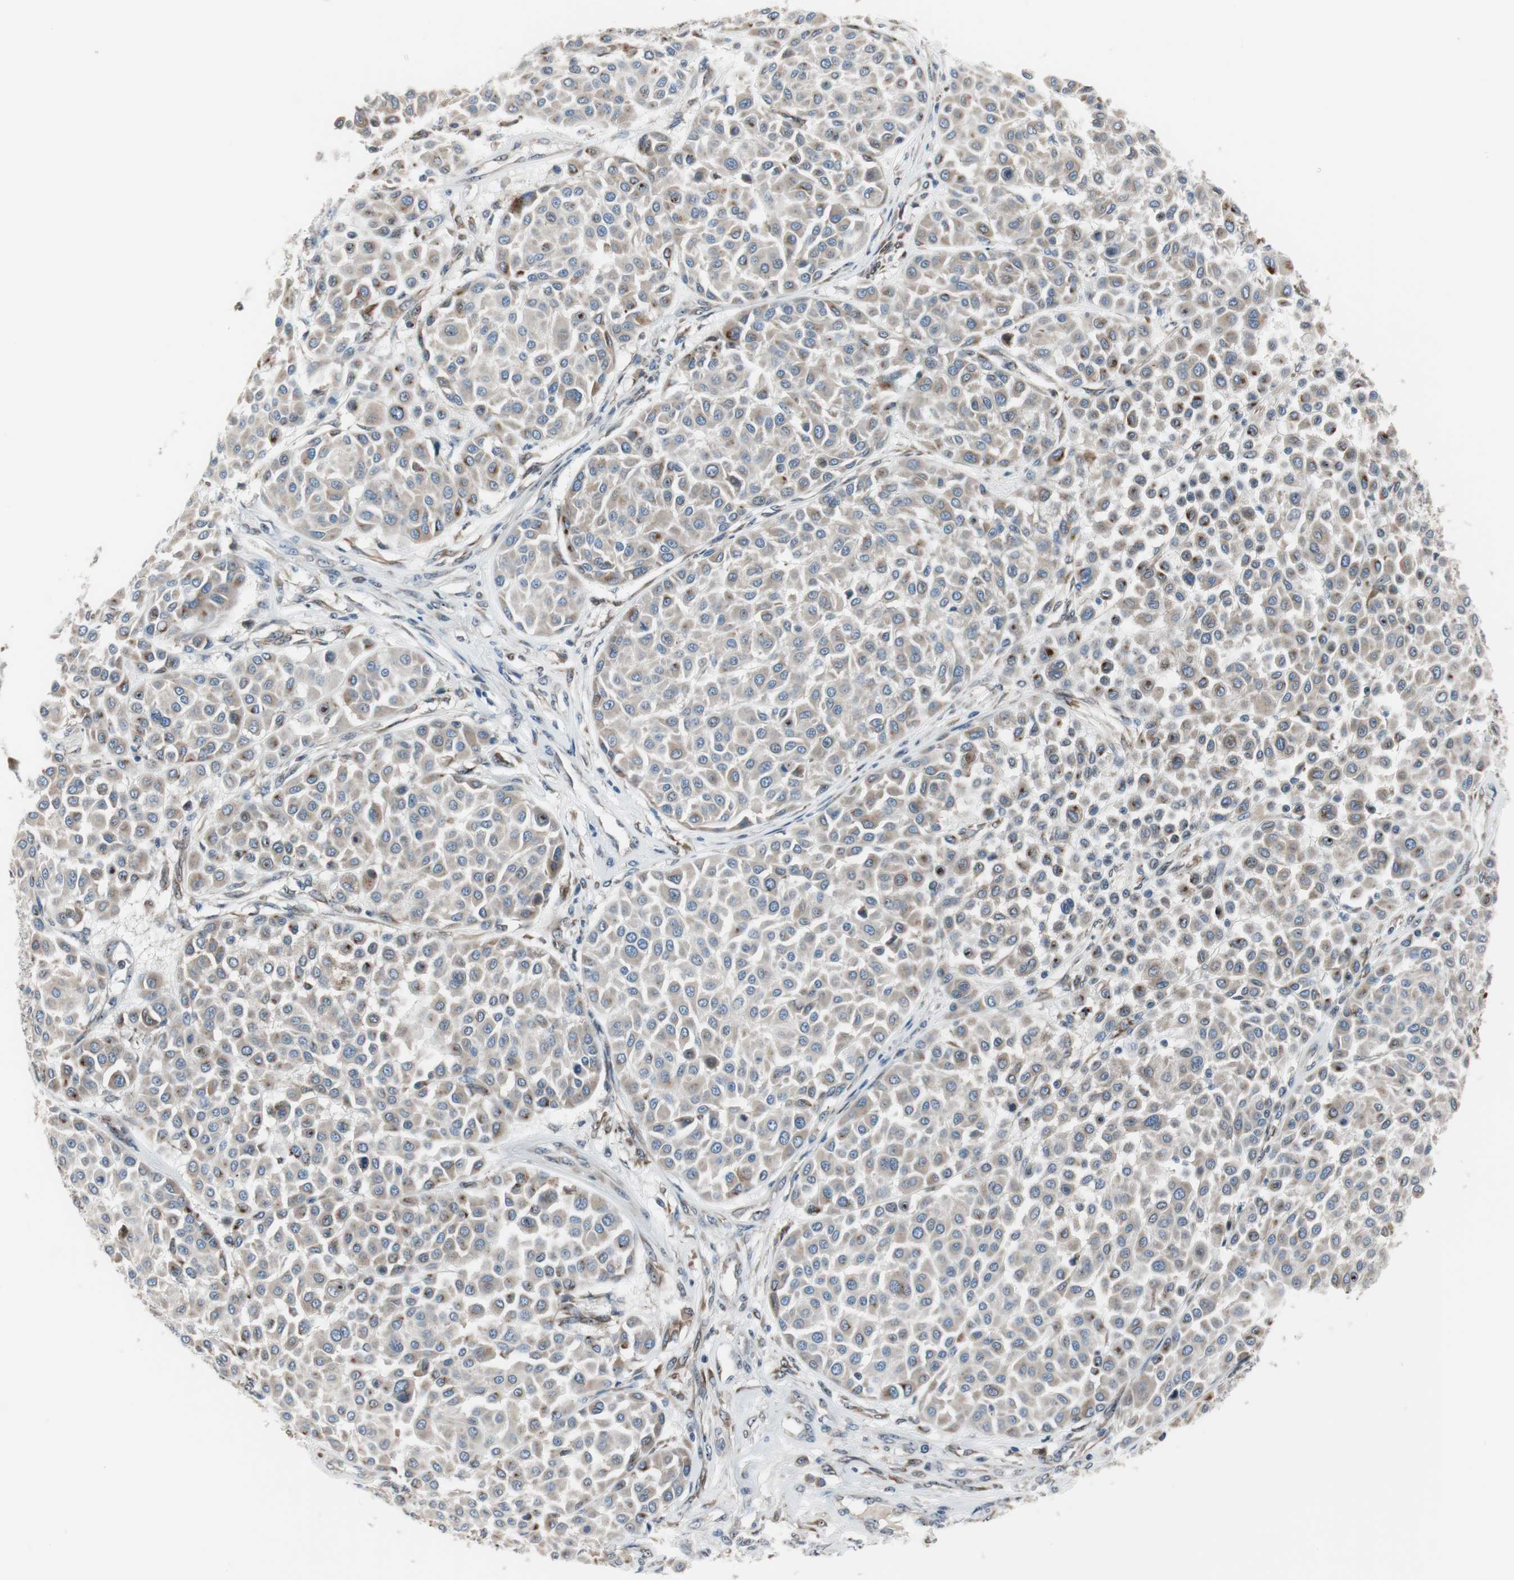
{"staining": {"intensity": "weak", "quantity": ">75%", "location": "cytoplasmic/membranous"}, "tissue": "melanoma", "cell_type": "Tumor cells", "image_type": "cancer", "snomed": [{"axis": "morphology", "description": "Malignant melanoma, Metastatic site"}, {"axis": "topography", "description": "Soft tissue"}], "caption": "Malignant melanoma (metastatic site) stained with DAB immunohistochemistry displays low levels of weak cytoplasmic/membranous expression in about >75% of tumor cells. The protein of interest is shown in brown color, while the nuclei are stained blue.", "gene": "TMED7", "patient": {"sex": "male", "age": 41}}